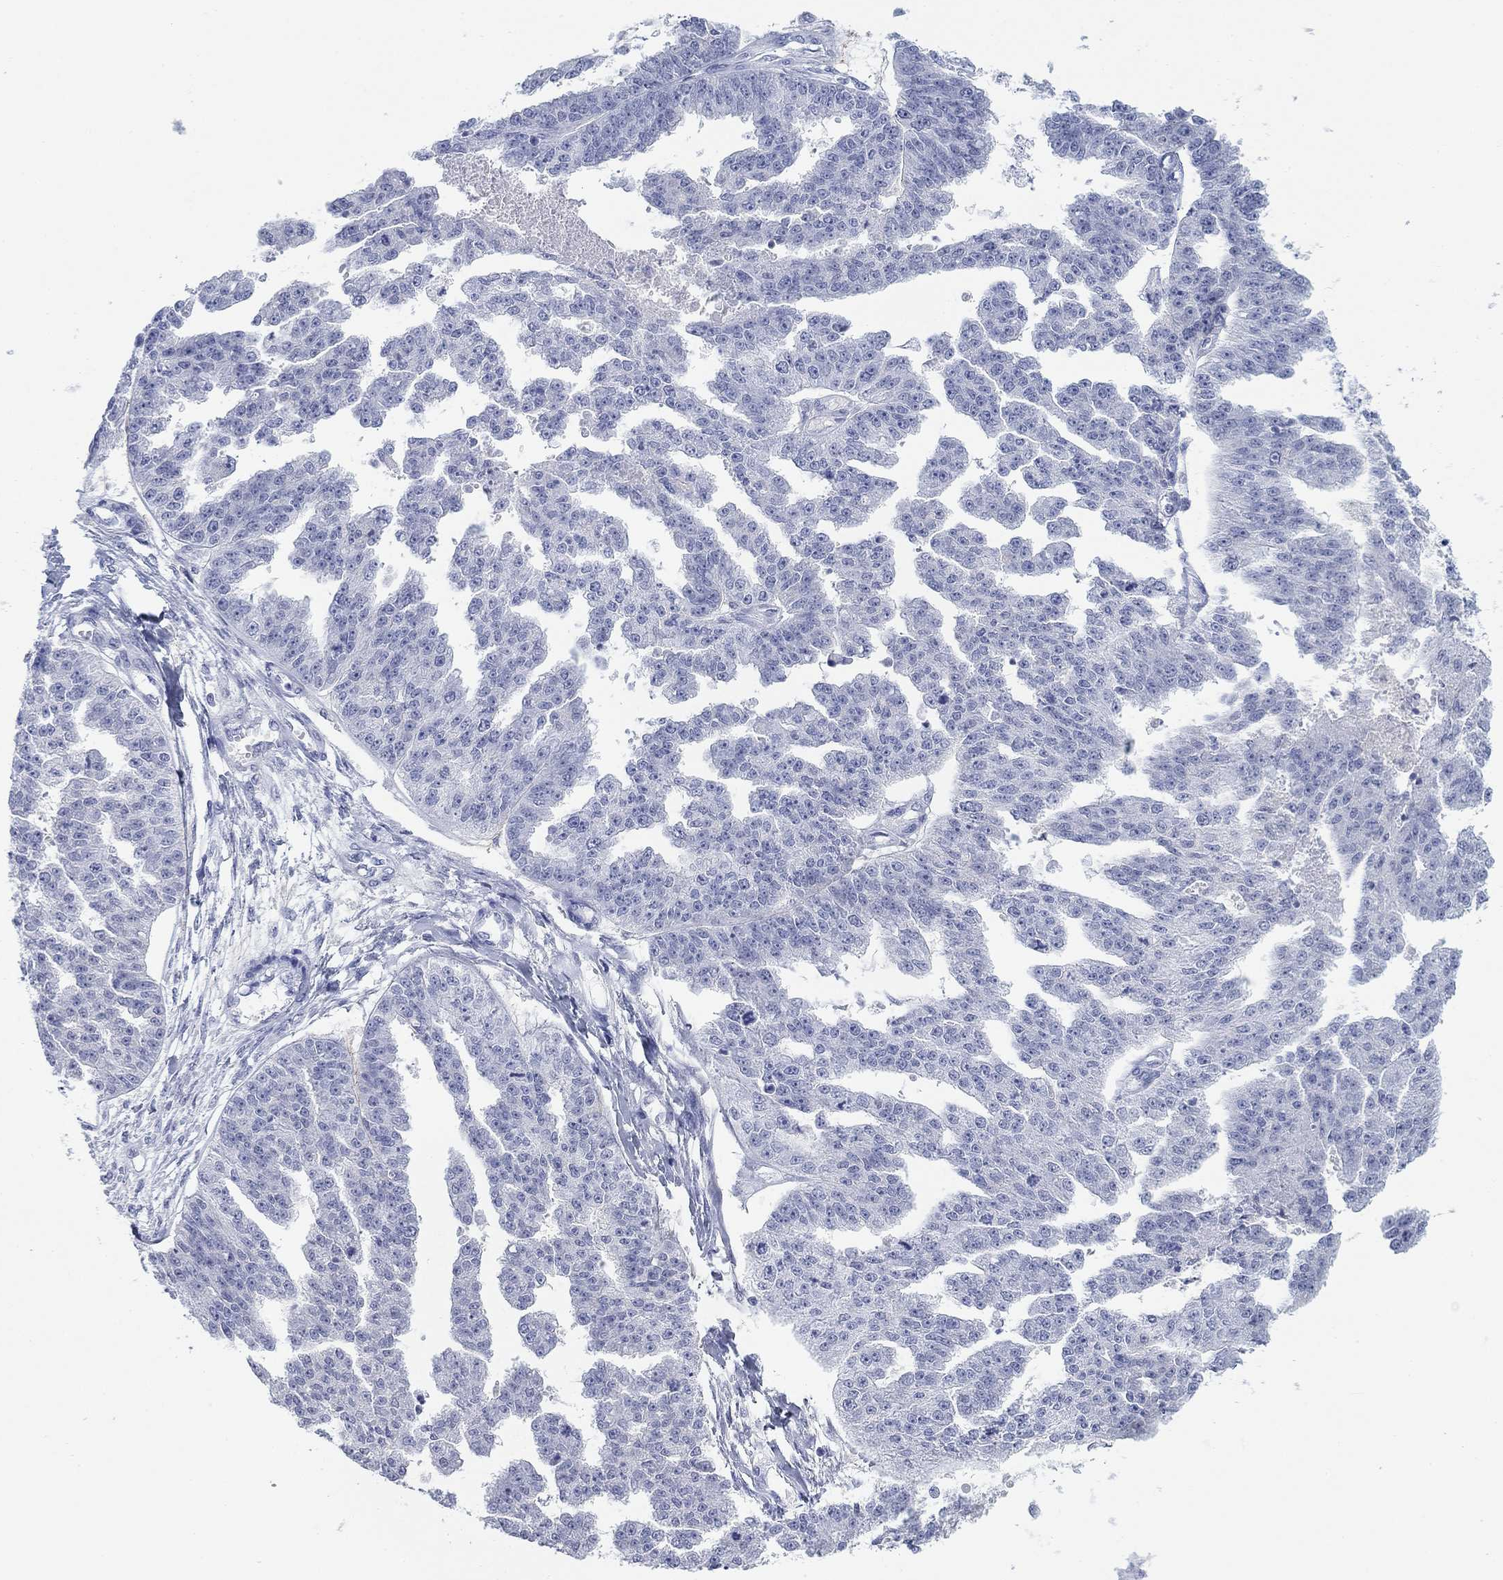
{"staining": {"intensity": "negative", "quantity": "none", "location": "none"}, "tissue": "ovarian cancer", "cell_type": "Tumor cells", "image_type": "cancer", "snomed": [{"axis": "morphology", "description": "Cystadenocarcinoma, serous, NOS"}, {"axis": "topography", "description": "Ovary"}], "caption": "Immunohistochemical staining of ovarian serous cystadenocarcinoma displays no significant positivity in tumor cells.", "gene": "PDYN", "patient": {"sex": "female", "age": 58}}